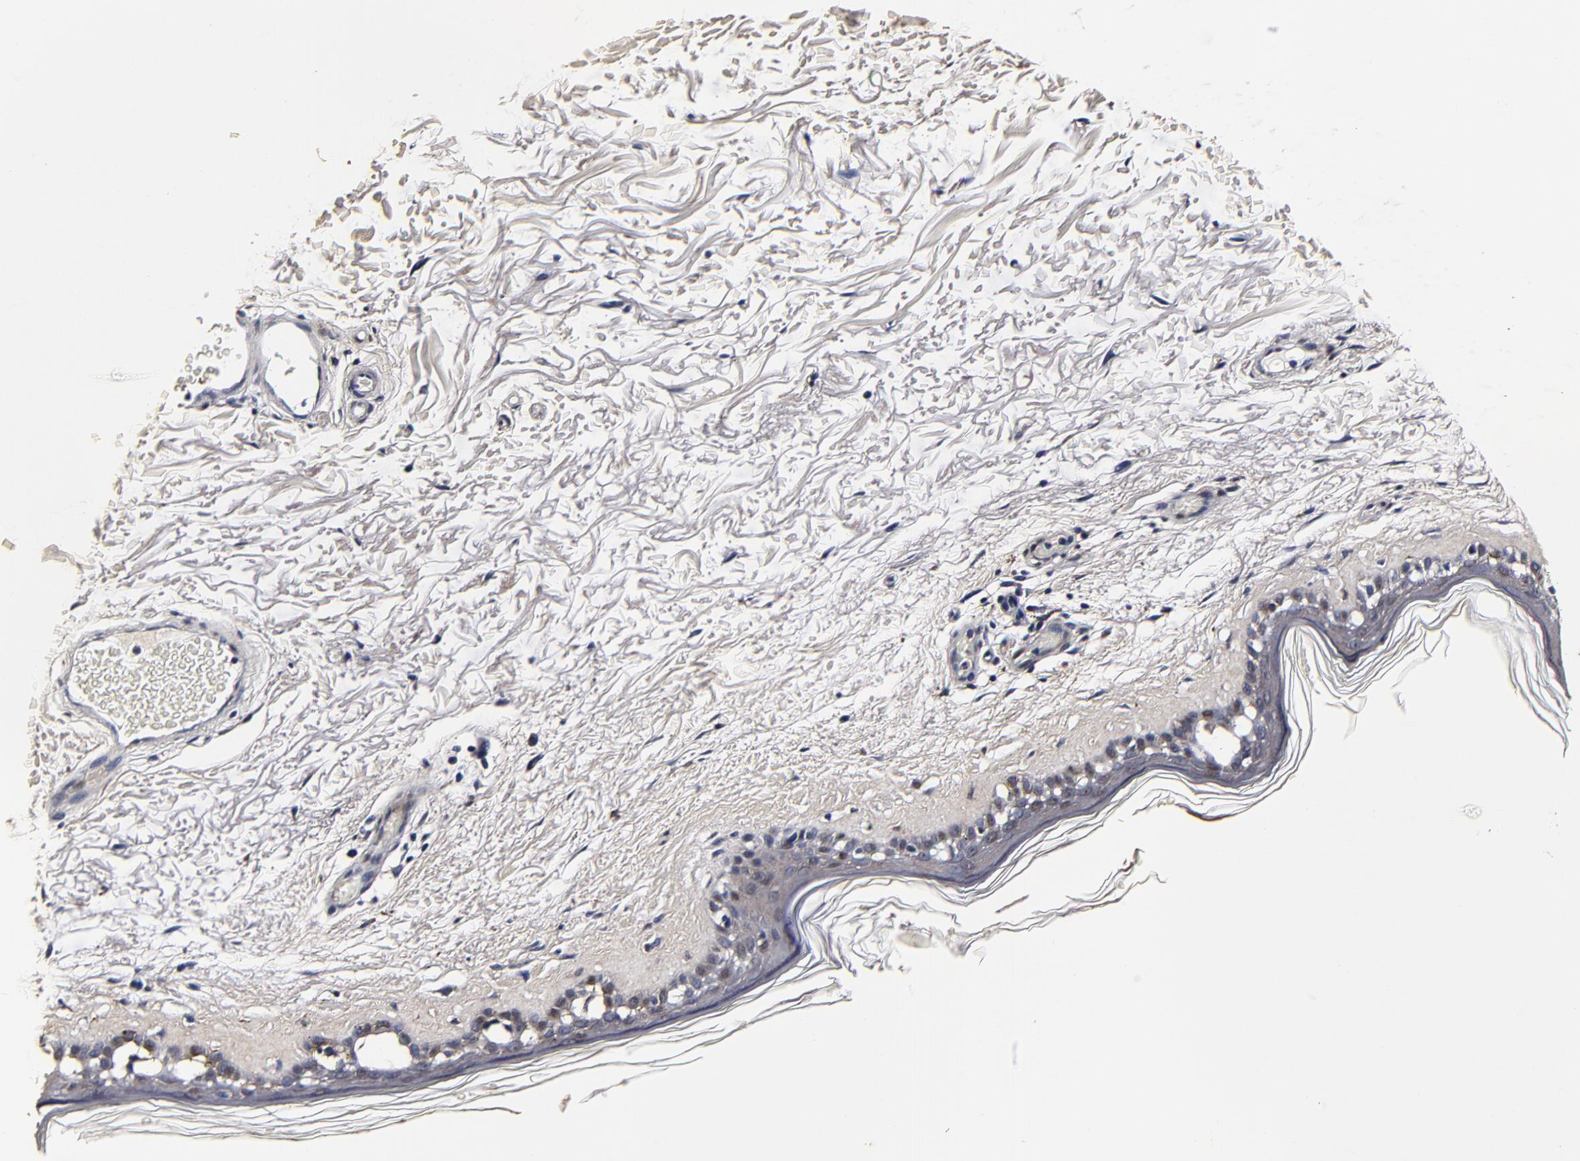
{"staining": {"intensity": "negative", "quantity": "none", "location": "none"}, "tissue": "skin", "cell_type": "Fibroblasts", "image_type": "normal", "snomed": [{"axis": "morphology", "description": "Normal tissue, NOS"}, {"axis": "topography", "description": "Skin"}], "caption": "Skin was stained to show a protein in brown. There is no significant expression in fibroblasts. (Immunohistochemistry, brightfield microscopy, high magnification).", "gene": "MMP15", "patient": {"sex": "male", "age": 63}}